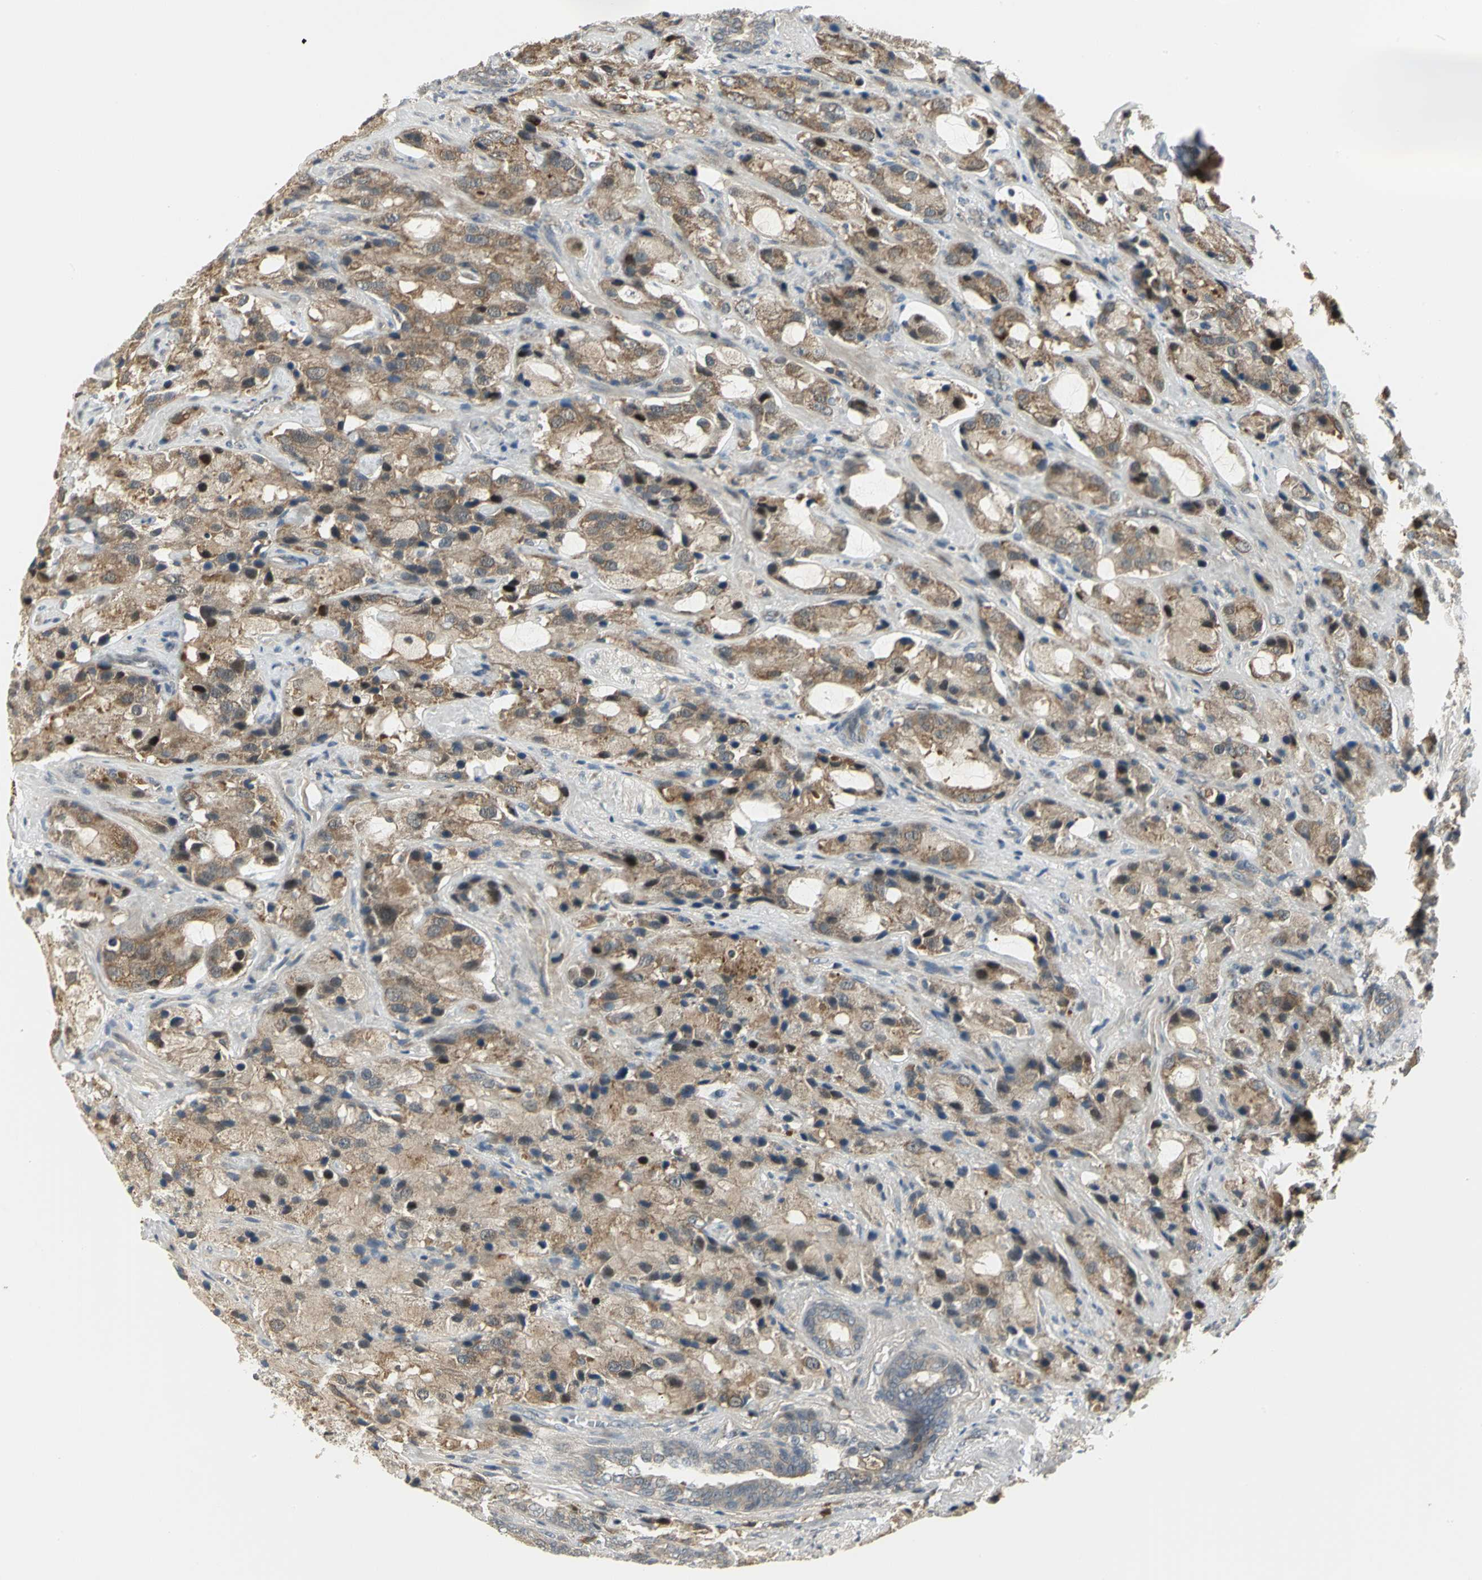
{"staining": {"intensity": "moderate", "quantity": ">75%", "location": "cytoplasmic/membranous"}, "tissue": "prostate cancer", "cell_type": "Tumor cells", "image_type": "cancer", "snomed": [{"axis": "morphology", "description": "Adenocarcinoma, High grade"}, {"axis": "topography", "description": "Prostate"}], "caption": "DAB (3,3'-diaminobenzidine) immunohistochemical staining of human prostate cancer exhibits moderate cytoplasmic/membranous protein staining in about >75% of tumor cells.", "gene": "PSMC4", "patient": {"sex": "male", "age": 70}}